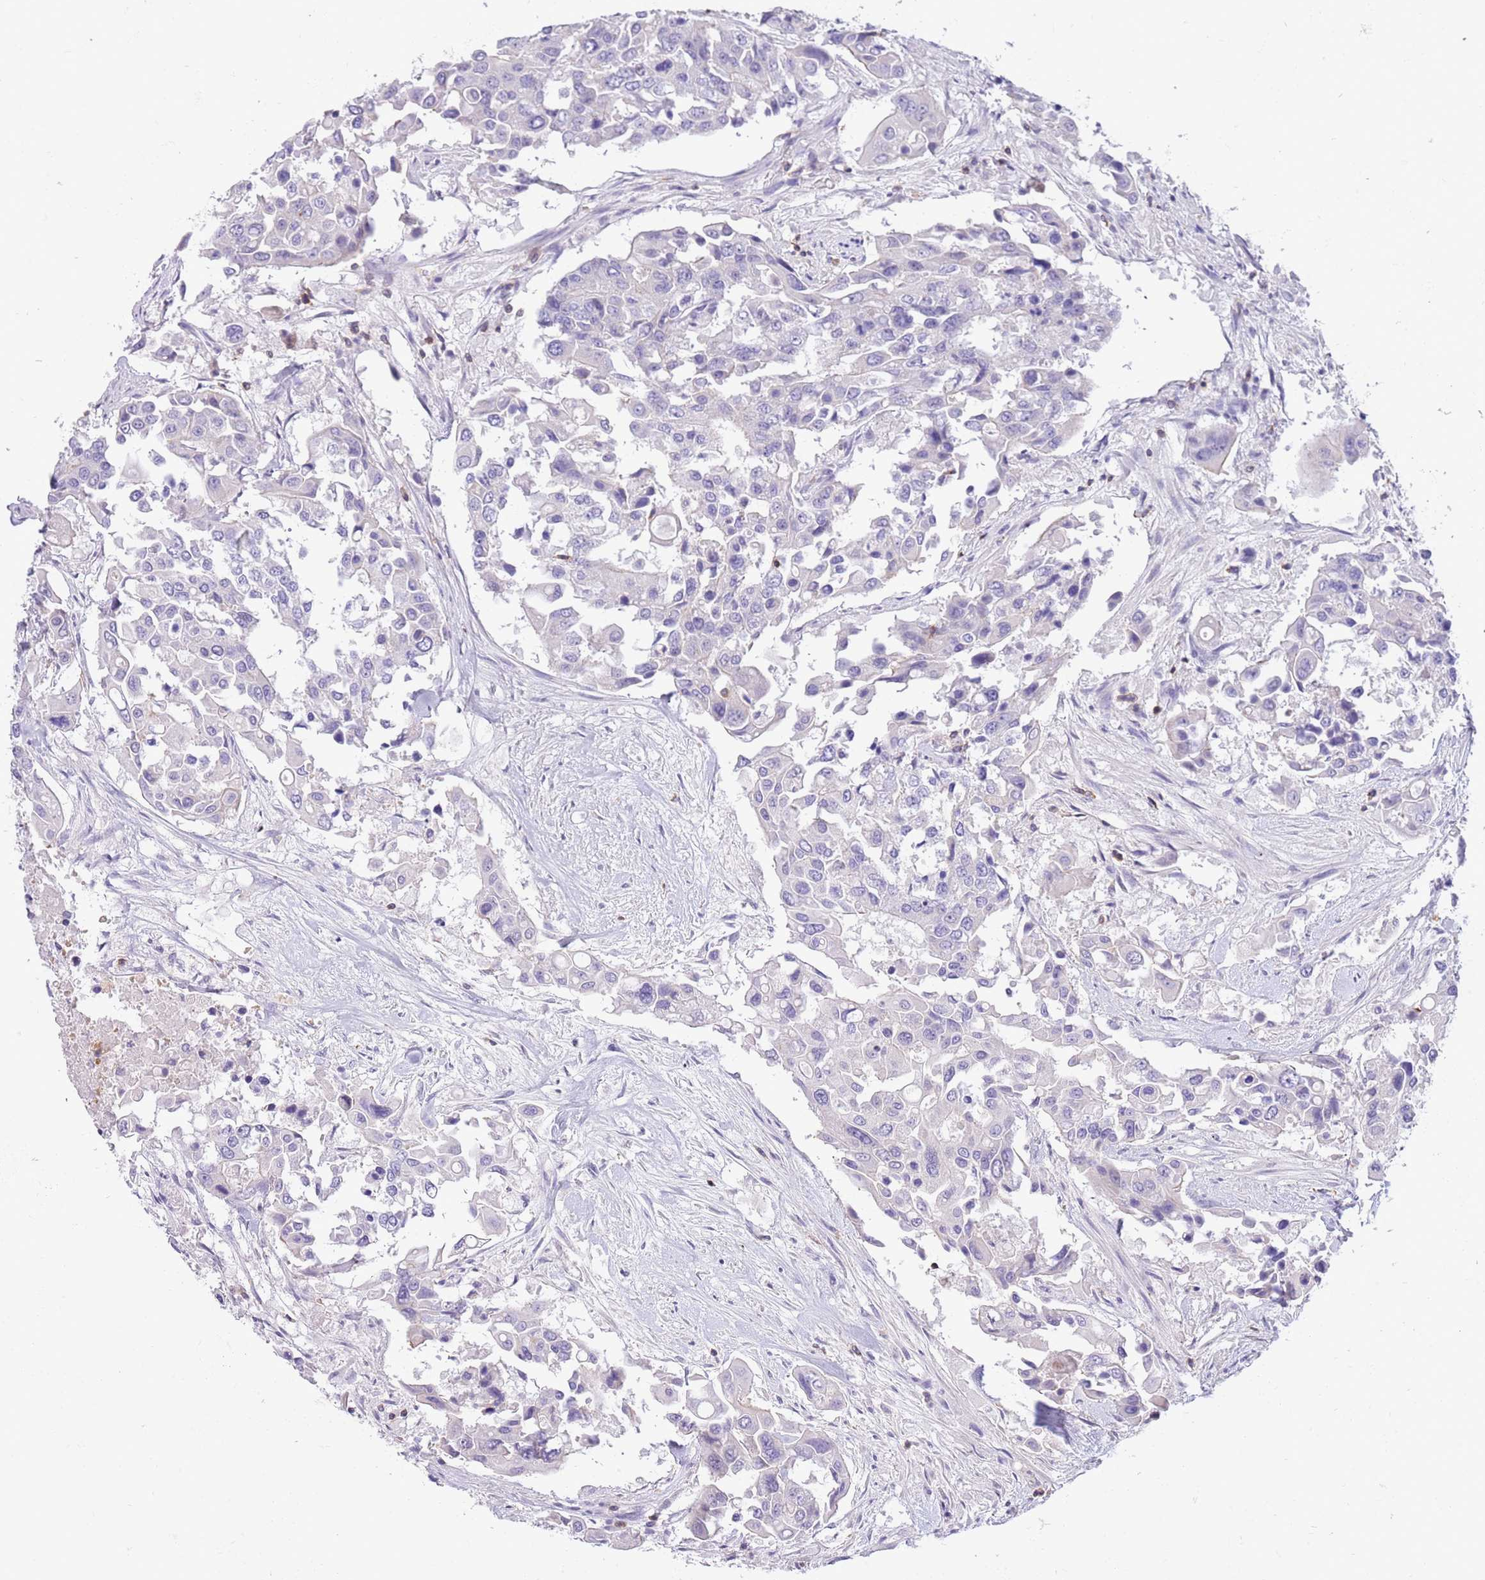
{"staining": {"intensity": "negative", "quantity": "none", "location": "none"}, "tissue": "colorectal cancer", "cell_type": "Tumor cells", "image_type": "cancer", "snomed": [{"axis": "morphology", "description": "Adenocarcinoma, NOS"}, {"axis": "topography", "description": "Colon"}], "caption": "This is an immunohistochemistry (IHC) photomicrograph of human colorectal cancer (adenocarcinoma). There is no positivity in tumor cells.", "gene": "OR4Q3", "patient": {"sex": "male", "age": 77}}